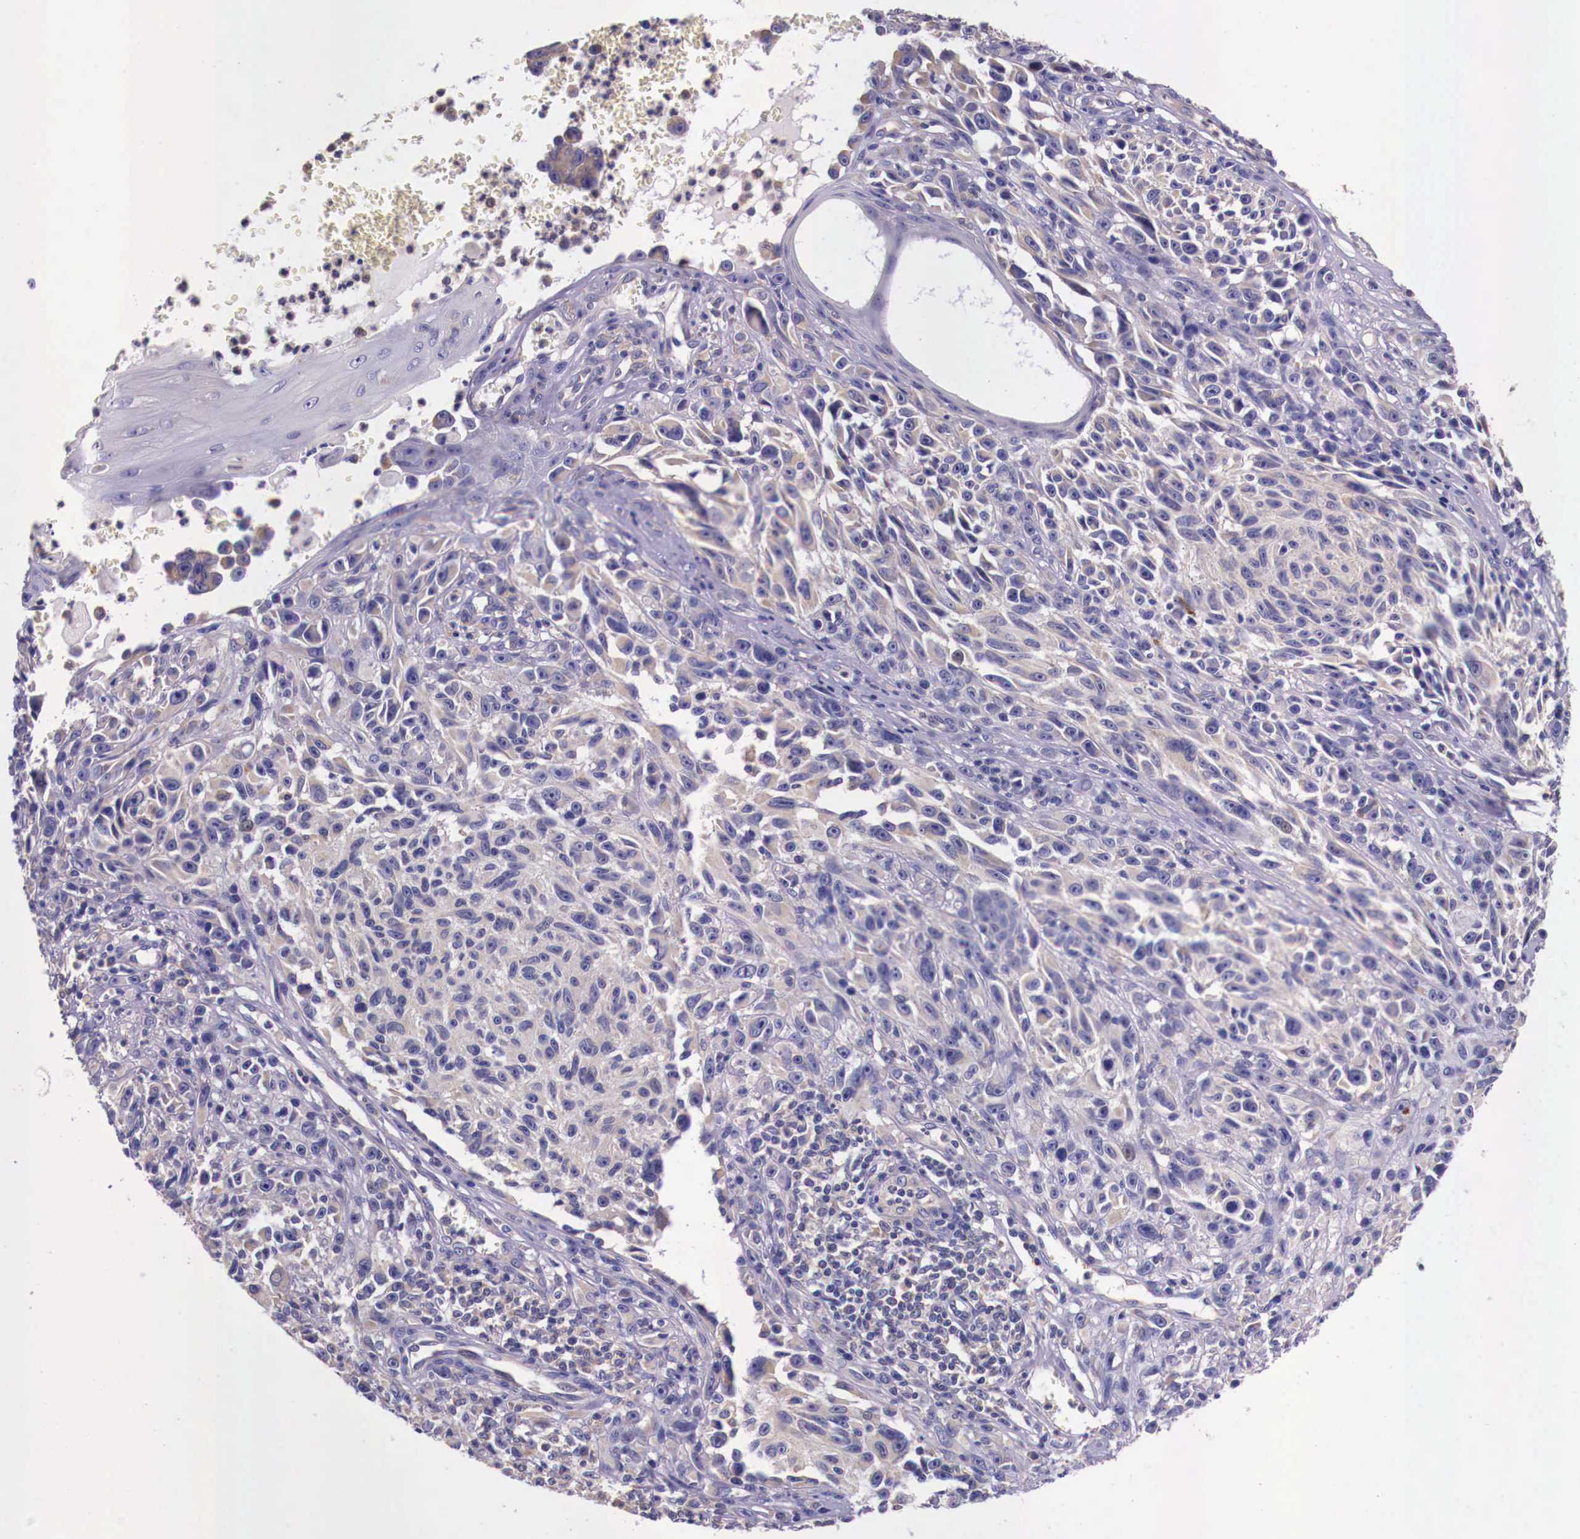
{"staining": {"intensity": "weak", "quantity": ">75%", "location": "cytoplasmic/membranous"}, "tissue": "melanoma", "cell_type": "Tumor cells", "image_type": "cancer", "snomed": [{"axis": "morphology", "description": "Malignant melanoma, NOS"}, {"axis": "topography", "description": "Skin"}], "caption": "An IHC micrograph of neoplastic tissue is shown. Protein staining in brown shows weak cytoplasmic/membranous positivity in melanoma within tumor cells.", "gene": "GRIPAP1", "patient": {"sex": "female", "age": 82}}